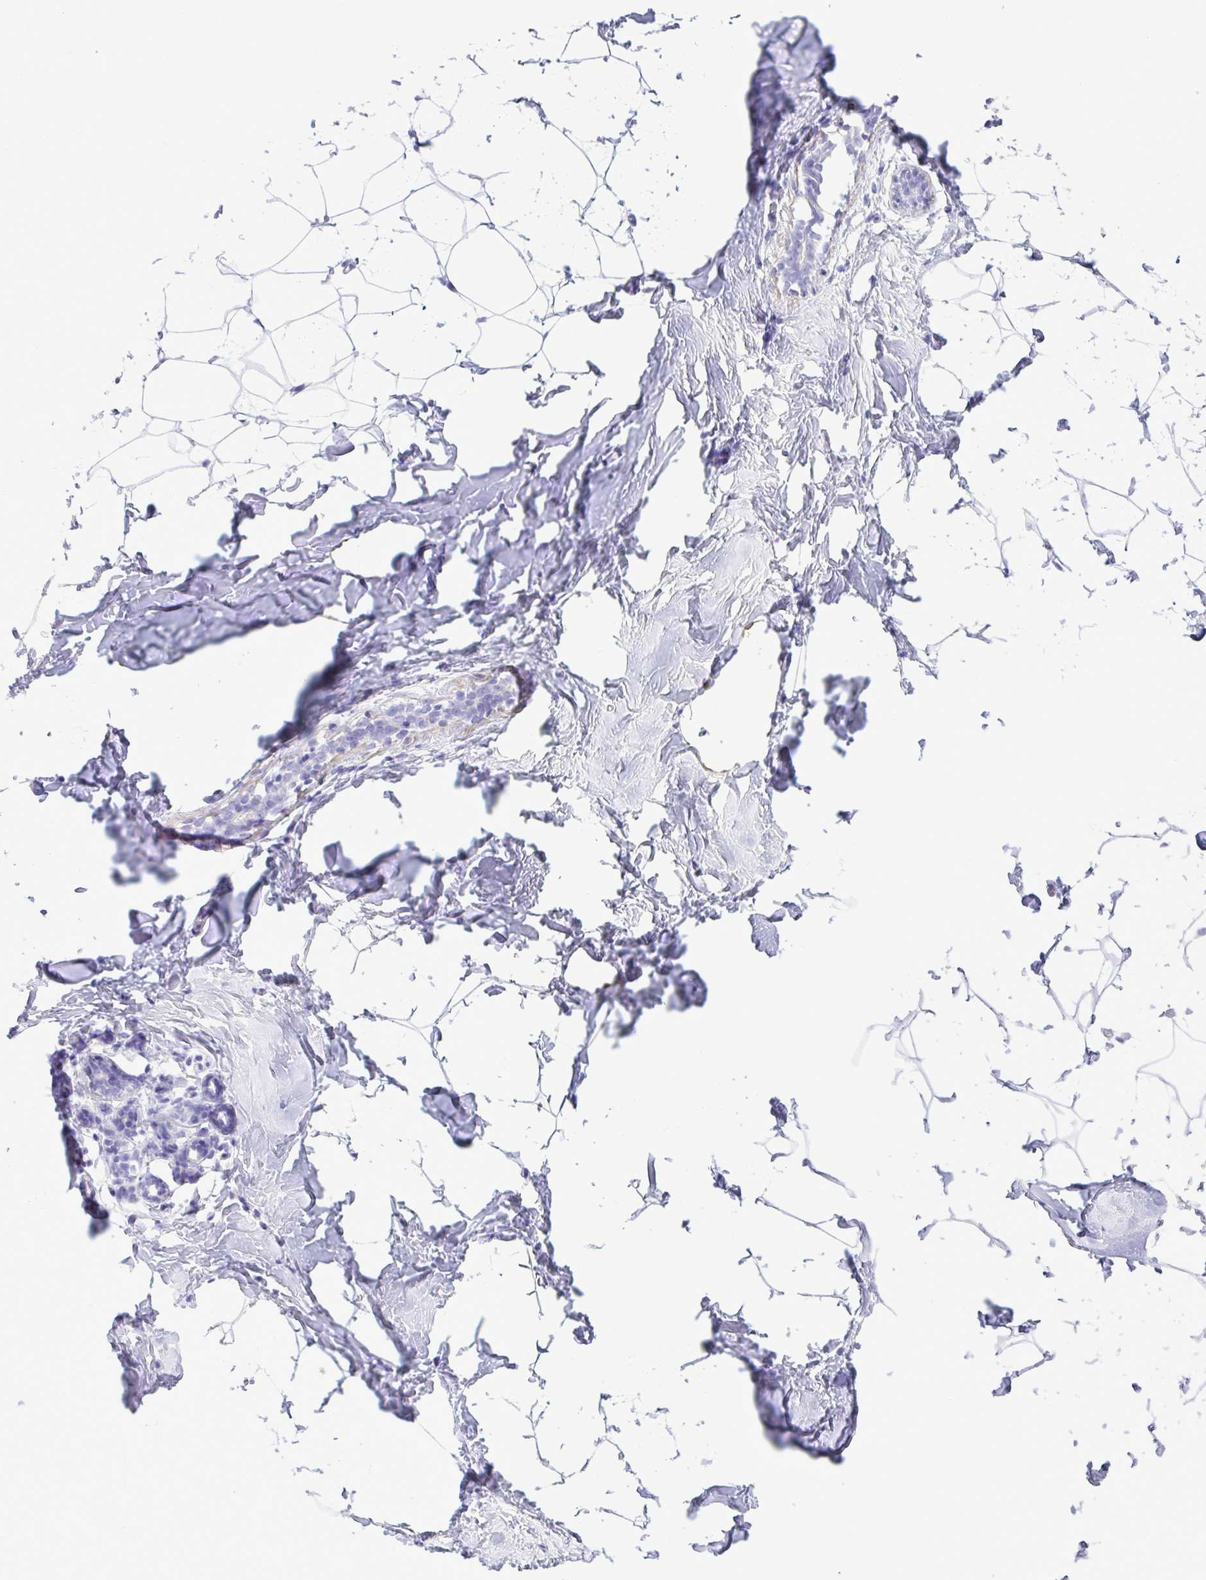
{"staining": {"intensity": "negative", "quantity": "none", "location": "none"}, "tissue": "breast", "cell_type": "Adipocytes", "image_type": "normal", "snomed": [{"axis": "morphology", "description": "Normal tissue, NOS"}, {"axis": "topography", "description": "Breast"}], "caption": "Immunohistochemistry (IHC) histopathology image of benign breast: human breast stained with DAB (3,3'-diaminobenzidine) reveals no significant protein staining in adipocytes.", "gene": "GPR182", "patient": {"sex": "female", "age": 32}}